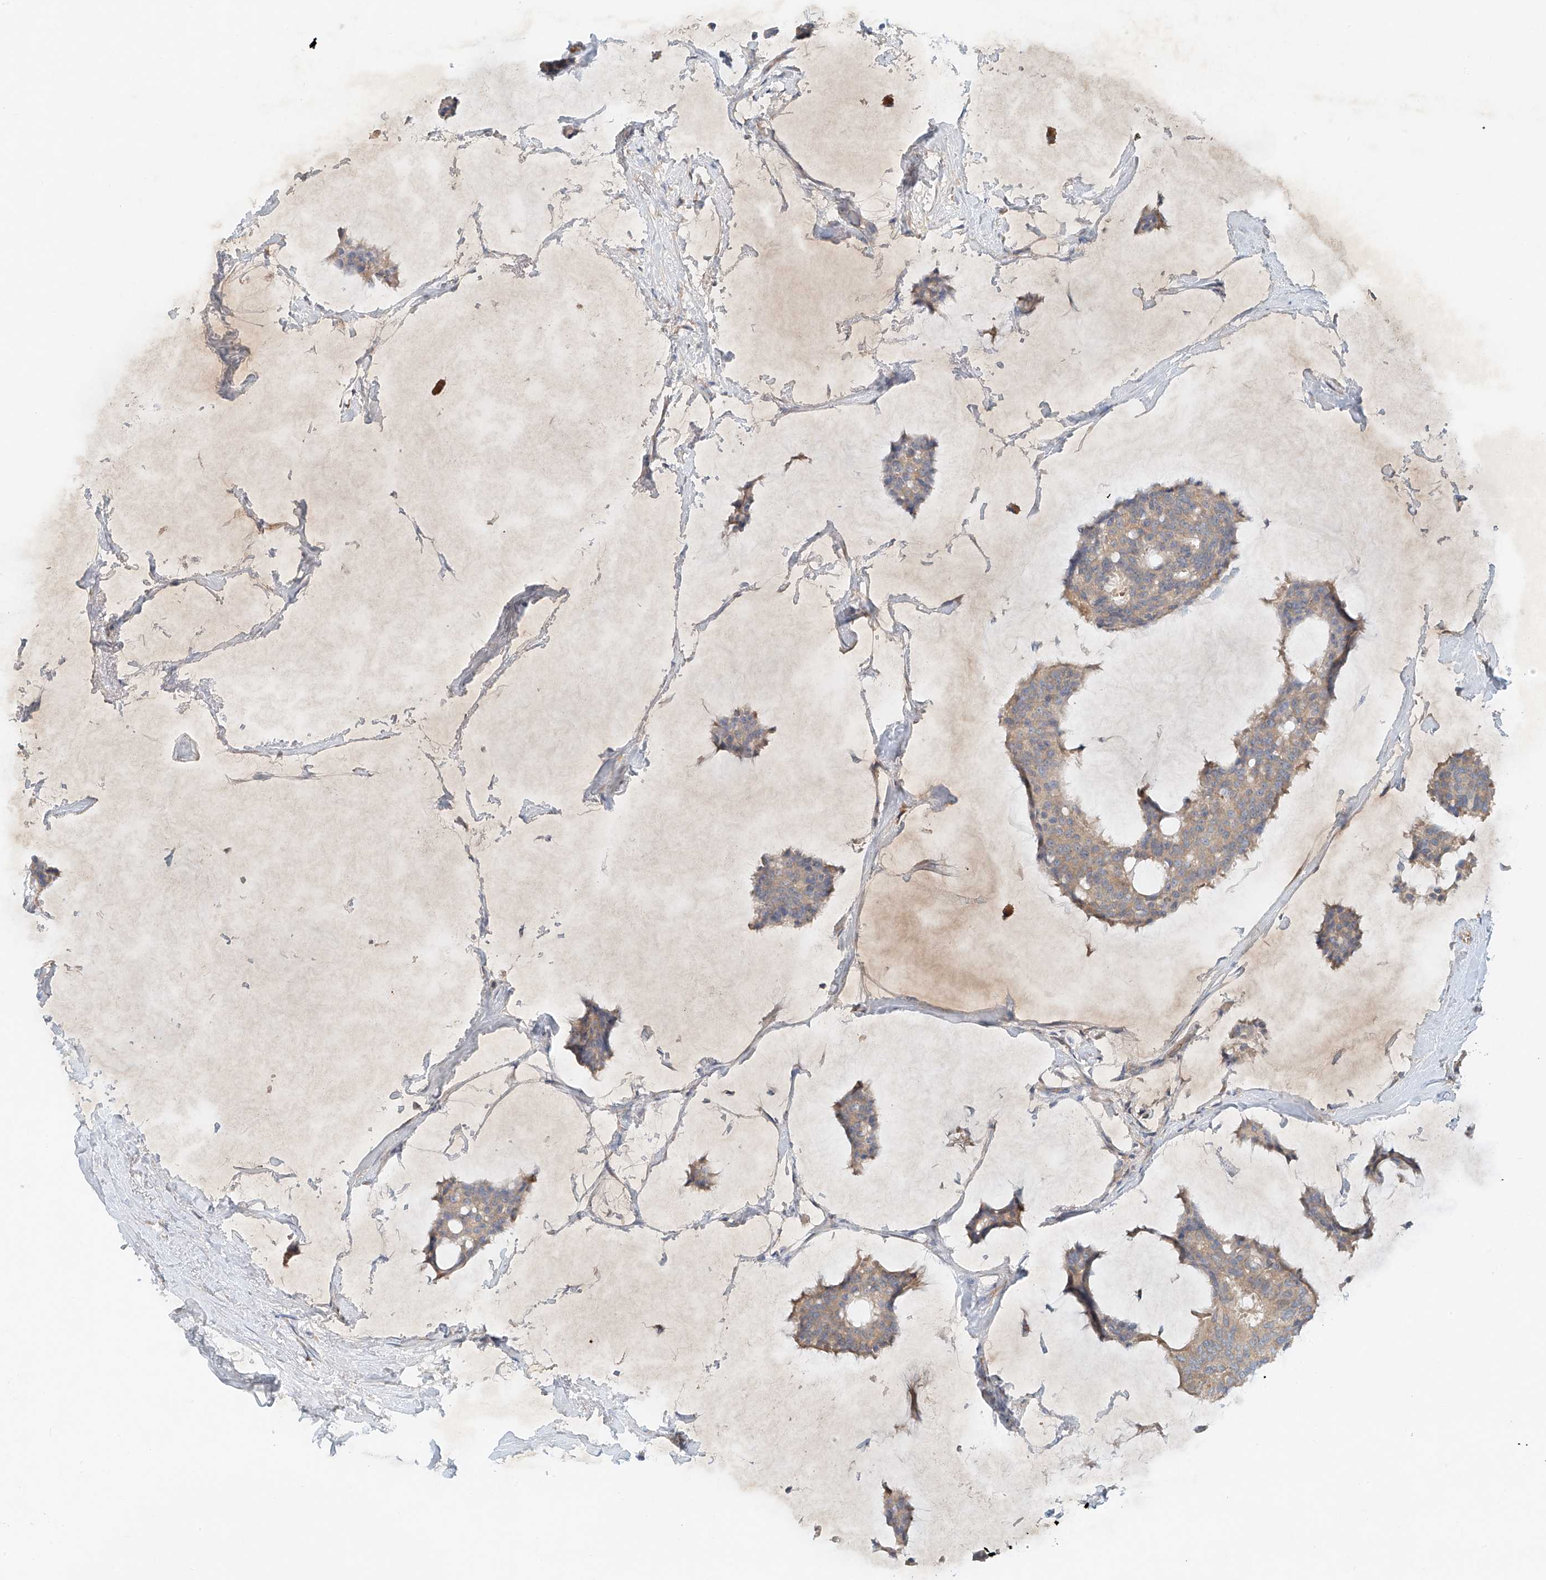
{"staining": {"intensity": "weak", "quantity": ">75%", "location": "cytoplasmic/membranous"}, "tissue": "breast cancer", "cell_type": "Tumor cells", "image_type": "cancer", "snomed": [{"axis": "morphology", "description": "Duct carcinoma"}, {"axis": "topography", "description": "Breast"}], "caption": "Immunohistochemical staining of human breast cancer (invasive ductal carcinoma) shows low levels of weak cytoplasmic/membranous positivity in approximately >75% of tumor cells.", "gene": "LYRM9", "patient": {"sex": "female", "age": 93}}